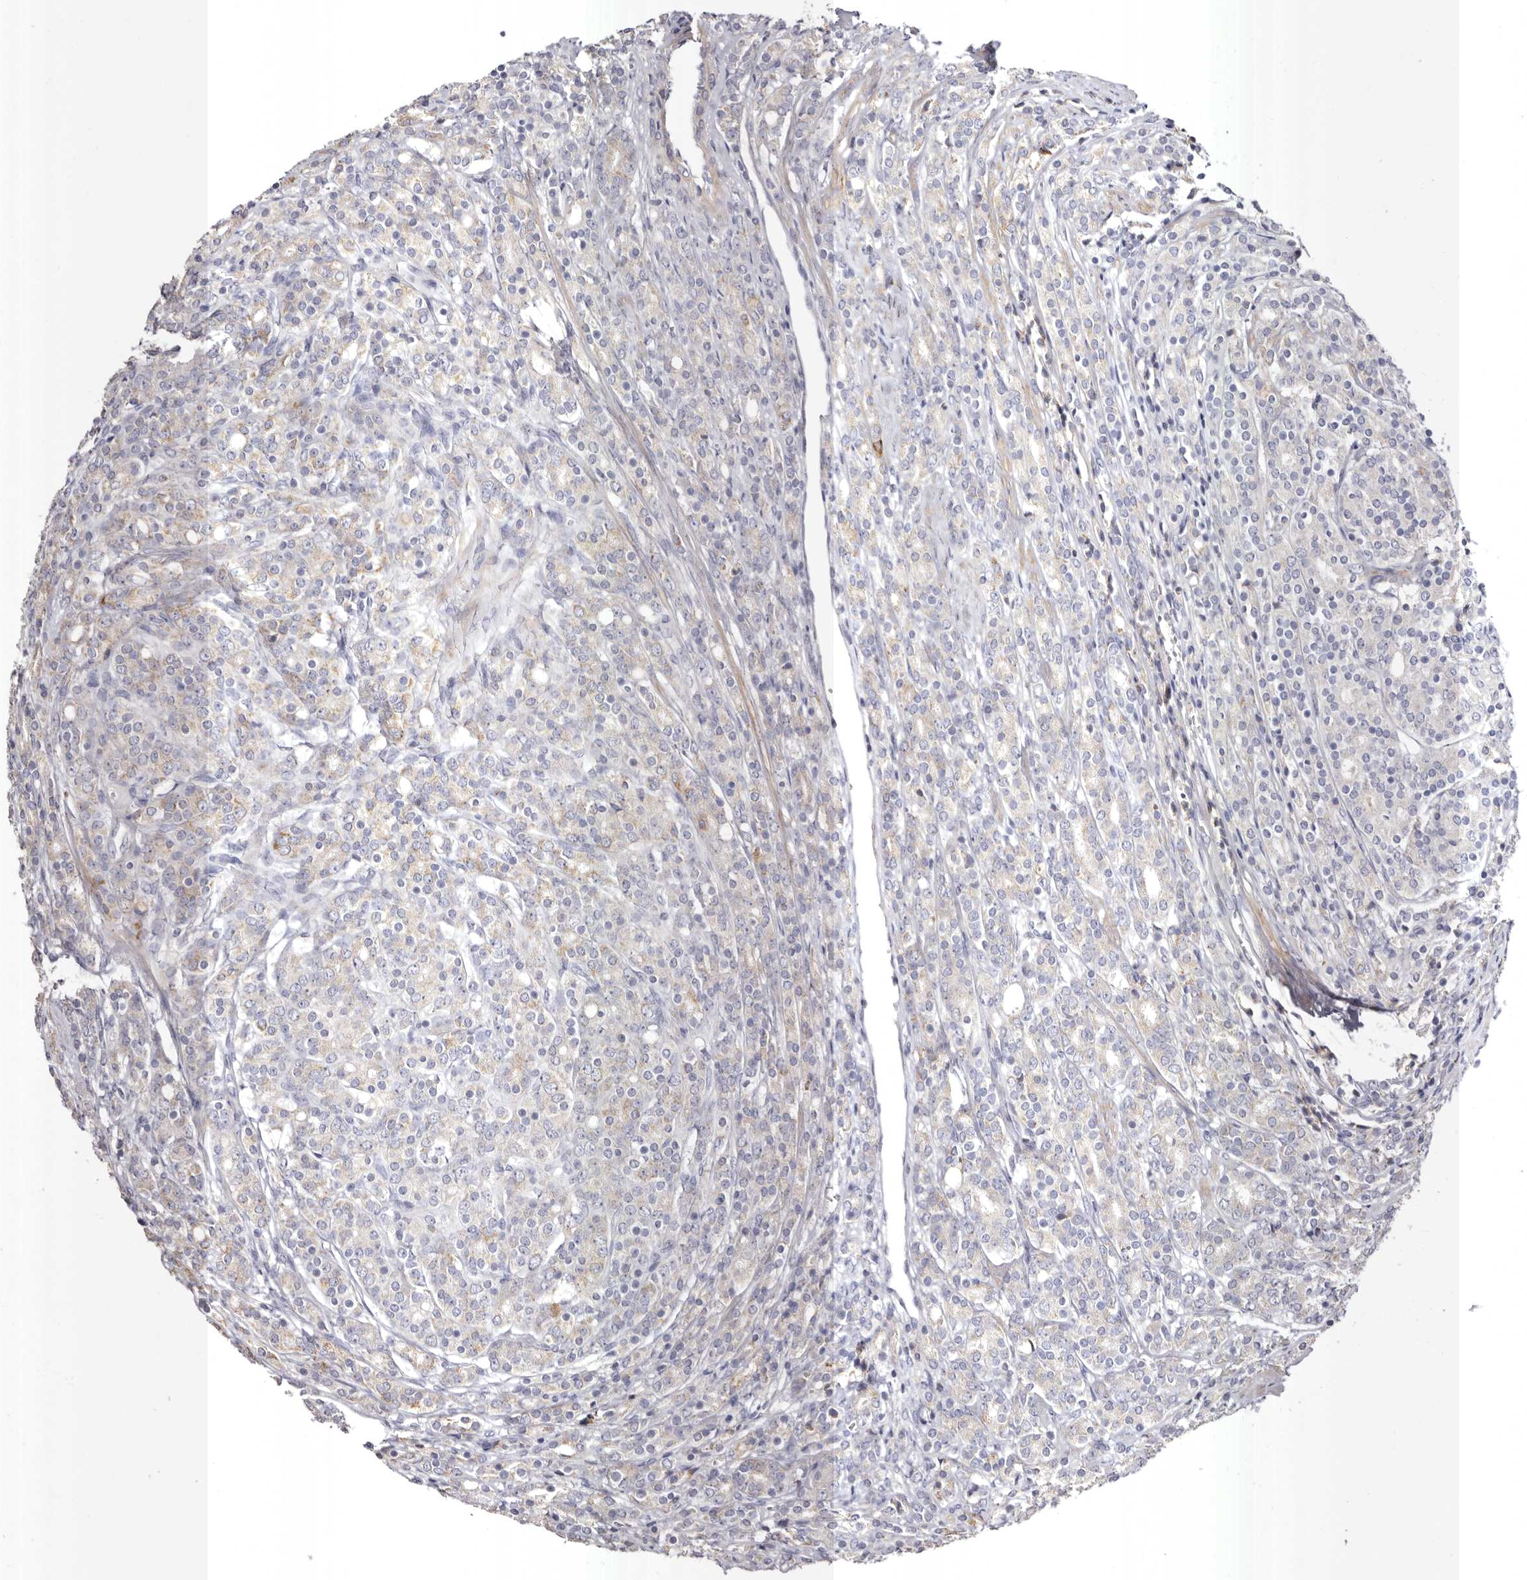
{"staining": {"intensity": "negative", "quantity": "none", "location": "none"}, "tissue": "prostate cancer", "cell_type": "Tumor cells", "image_type": "cancer", "snomed": [{"axis": "morphology", "description": "Adenocarcinoma, High grade"}, {"axis": "topography", "description": "Prostate"}], "caption": "IHC micrograph of human prostate high-grade adenocarcinoma stained for a protein (brown), which reveals no staining in tumor cells.", "gene": "S1PR5", "patient": {"sex": "male", "age": 62}}